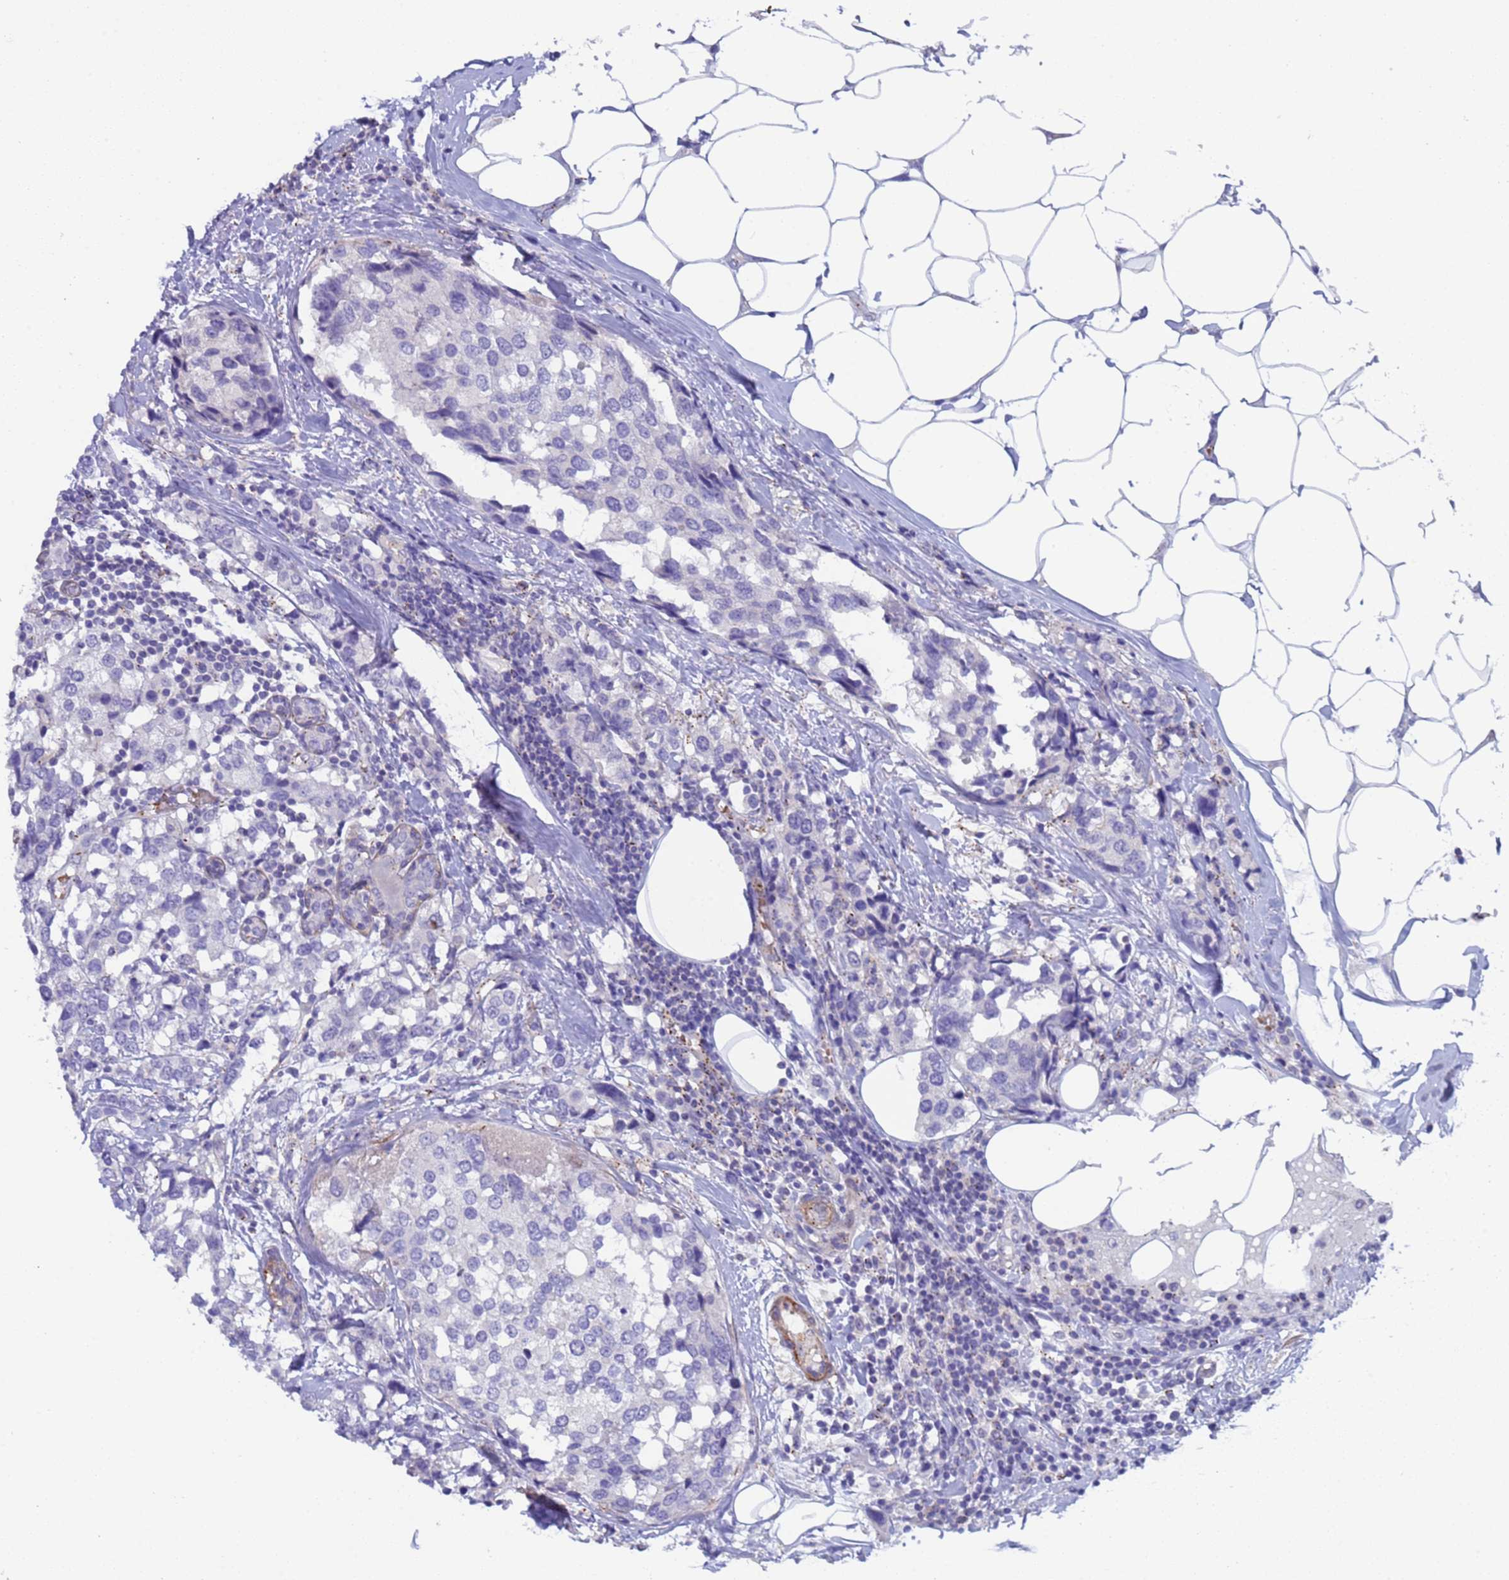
{"staining": {"intensity": "negative", "quantity": "none", "location": "none"}, "tissue": "breast cancer", "cell_type": "Tumor cells", "image_type": "cancer", "snomed": [{"axis": "morphology", "description": "Lobular carcinoma"}, {"axis": "topography", "description": "Breast"}], "caption": "An IHC photomicrograph of breast cancer is shown. There is no staining in tumor cells of breast cancer.", "gene": "KBTBD3", "patient": {"sex": "female", "age": 59}}